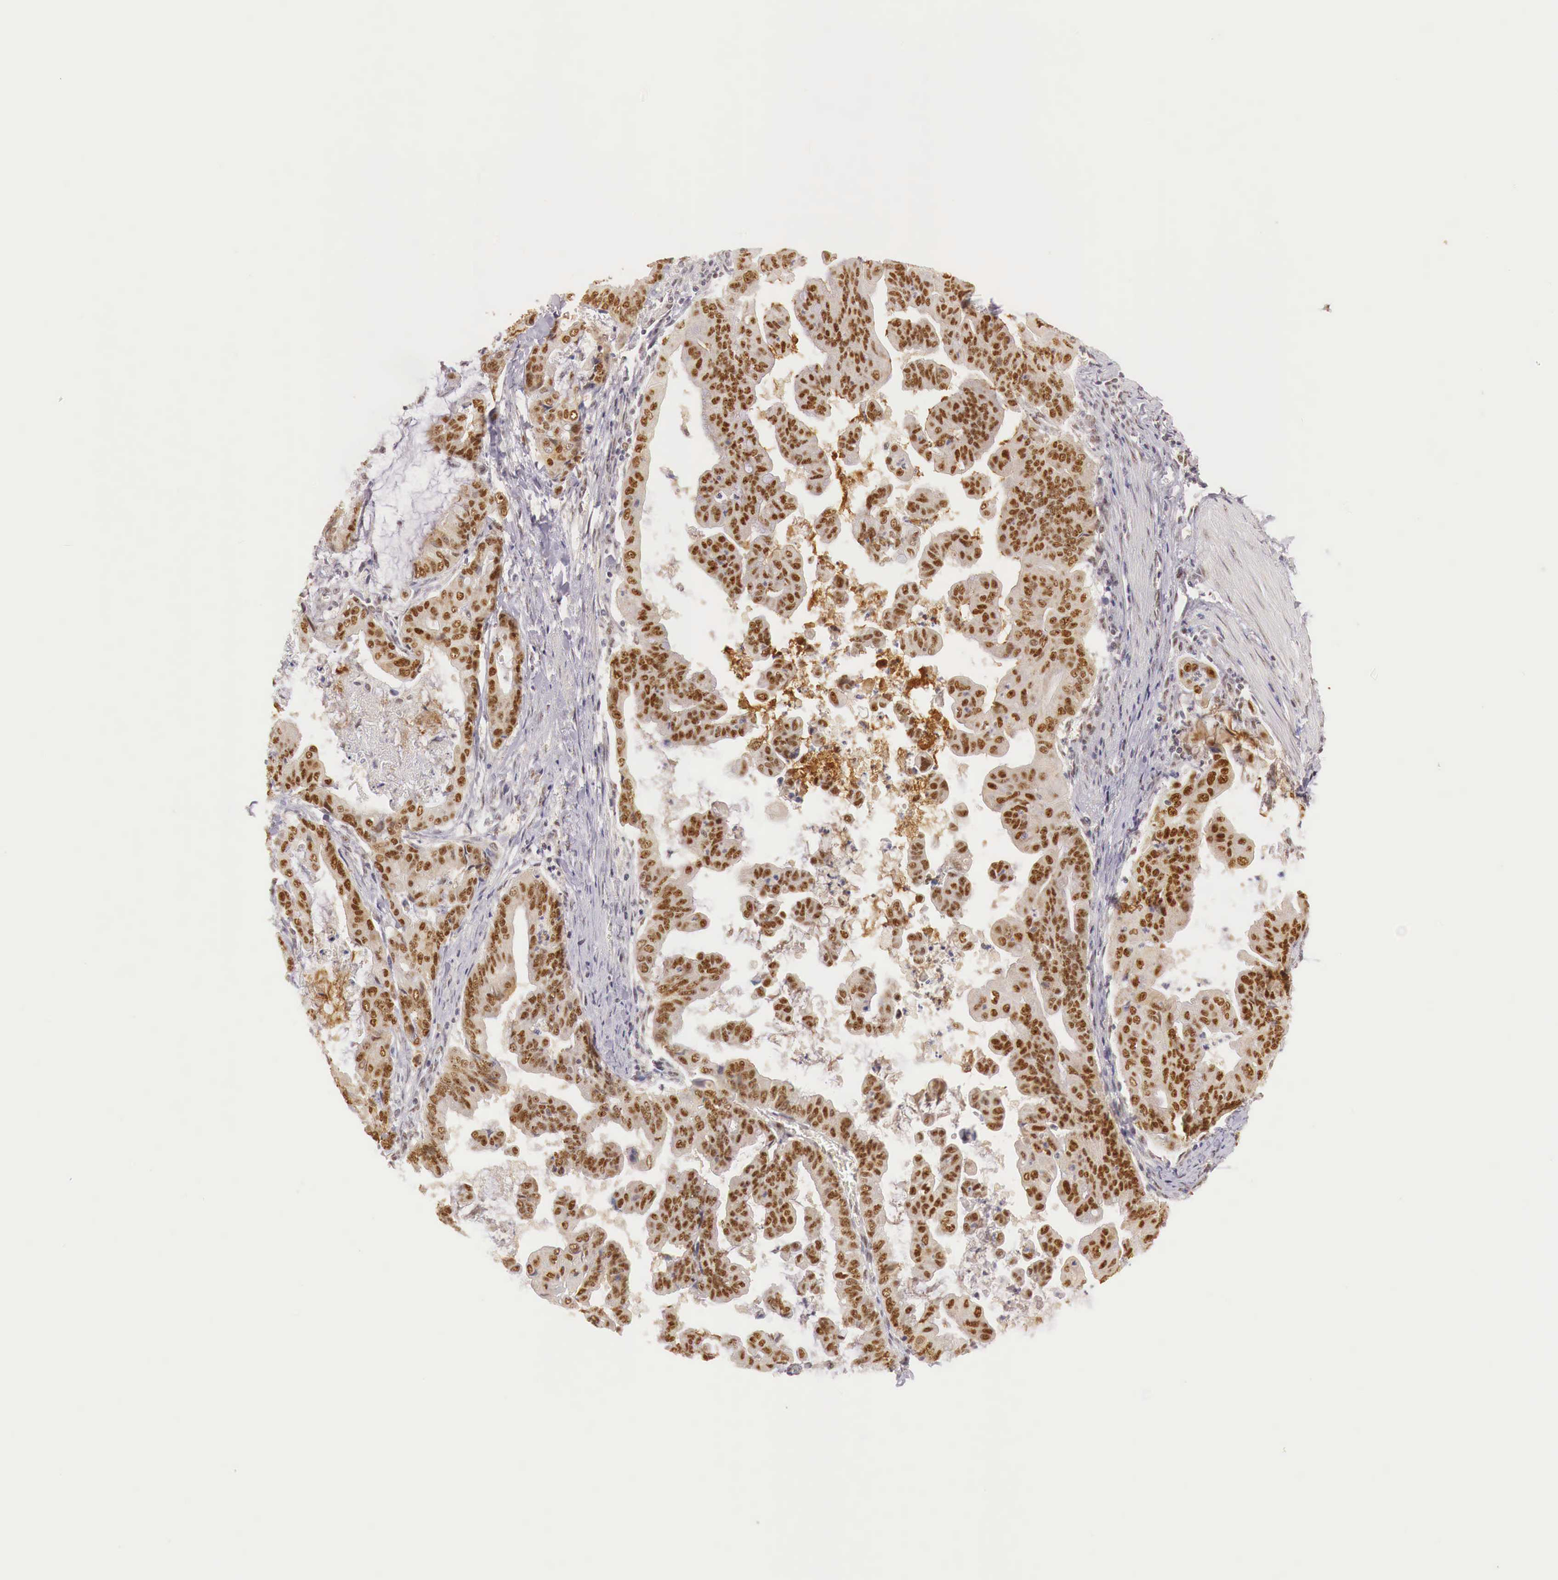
{"staining": {"intensity": "moderate", "quantity": ">75%", "location": "cytoplasmic/membranous,nuclear"}, "tissue": "stomach cancer", "cell_type": "Tumor cells", "image_type": "cancer", "snomed": [{"axis": "morphology", "description": "Adenocarcinoma, NOS"}, {"axis": "topography", "description": "Stomach, upper"}], "caption": "Stomach cancer (adenocarcinoma) tissue demonstrates moderate cytoplasmic/membranous and nuclear positivity in about >75% of tumor cells Nuclei are stained in blue.", "gene": "GPKOW", "patient": {"sex": "male", "age": 80}}